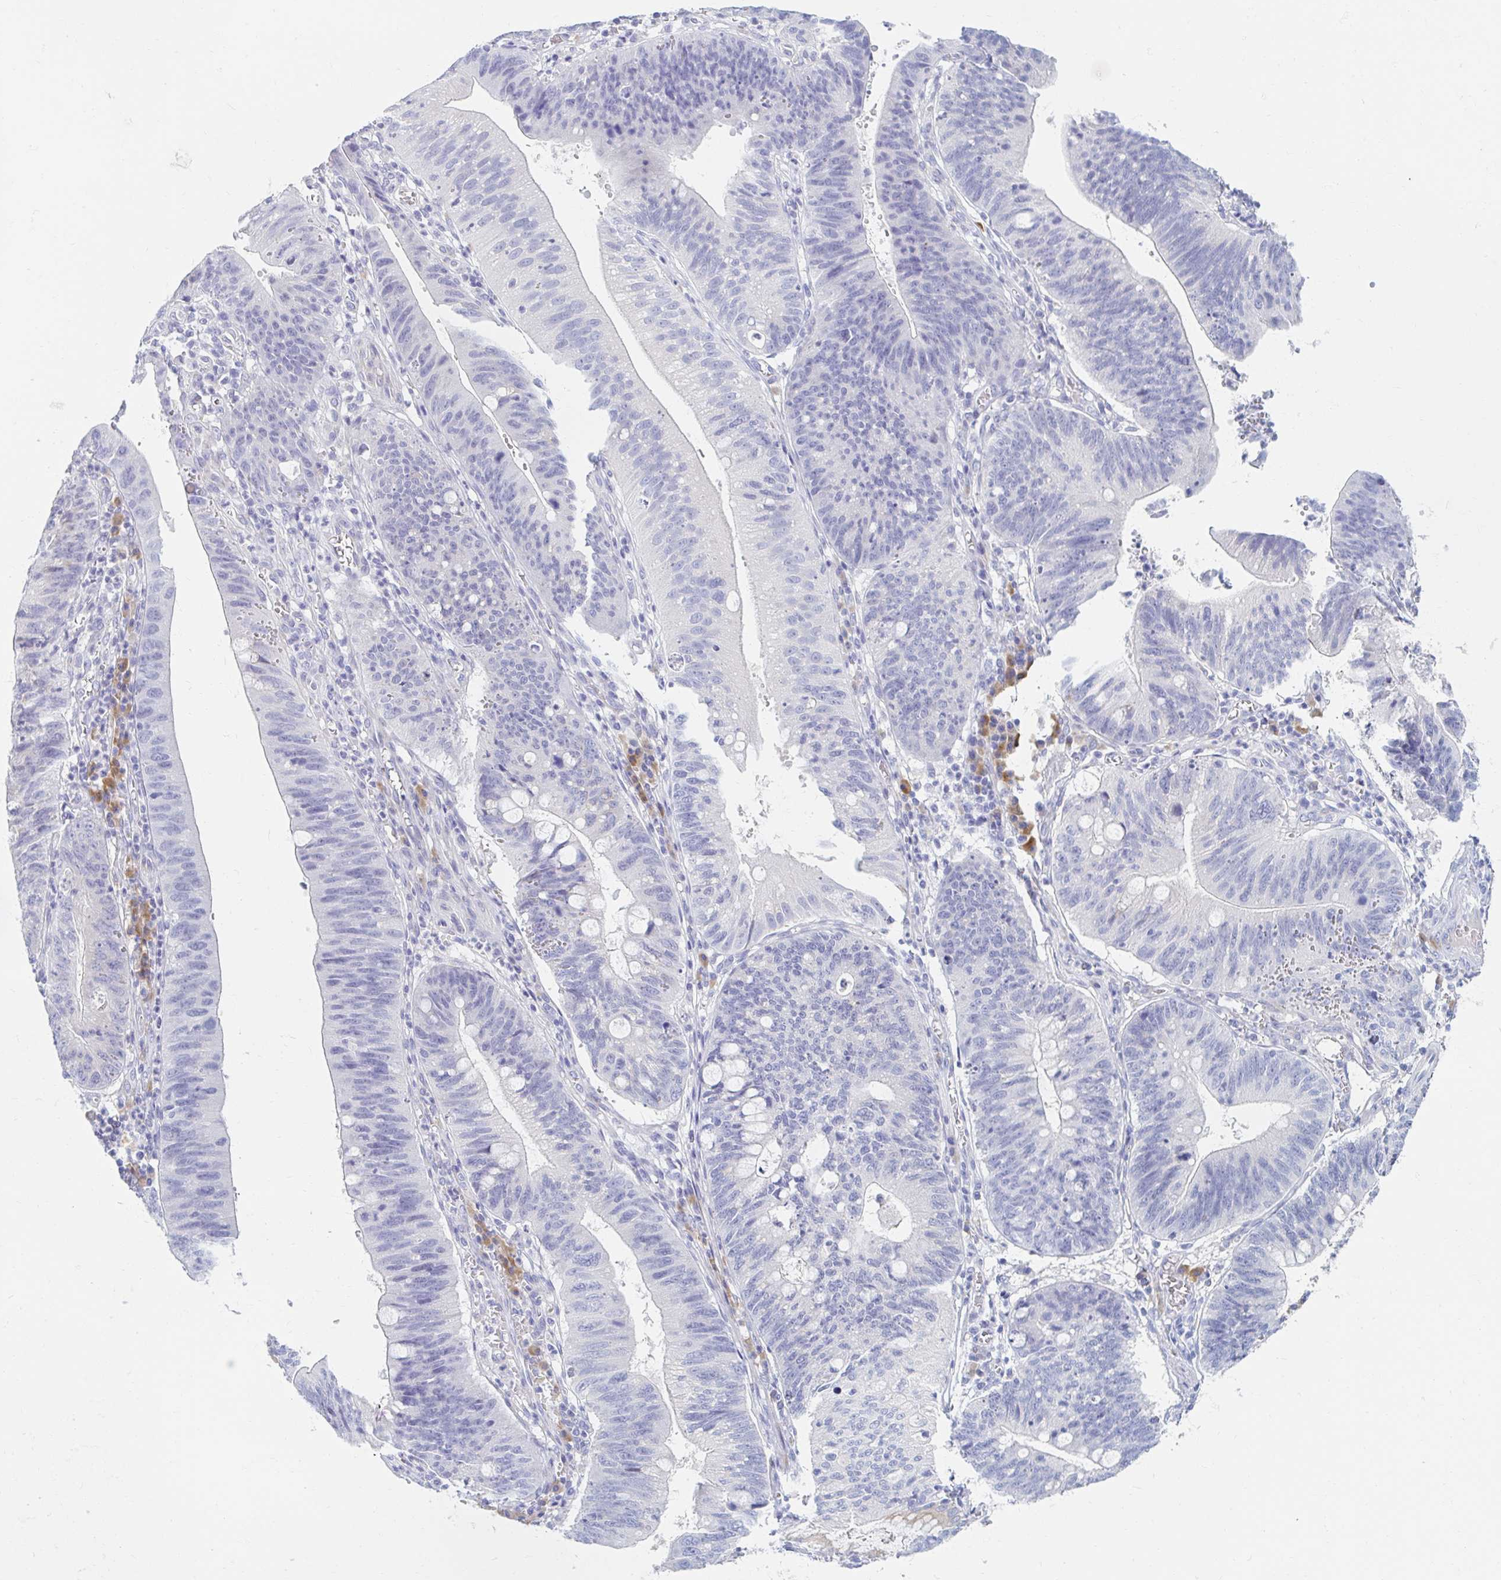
{"staining": {"intensity": "negative", "quantity": "none", "location": "none"}, "tissue": "stomach cancer", "cell_type": "Tumor cells", "image_type": "cancer", "snomed": [{"axis": "morphology", "description": "Adenocarcinoma, NOS"}, {"axis": "topography", "description": "Stomach"}], "caption": "This is a histopathology image of IHC staining of stomach cancer (adenocarcinoma), which shows no positivity in tumor cells.", "gene": "MYLK2", "patient": {"sex": "male", "age": 59}}